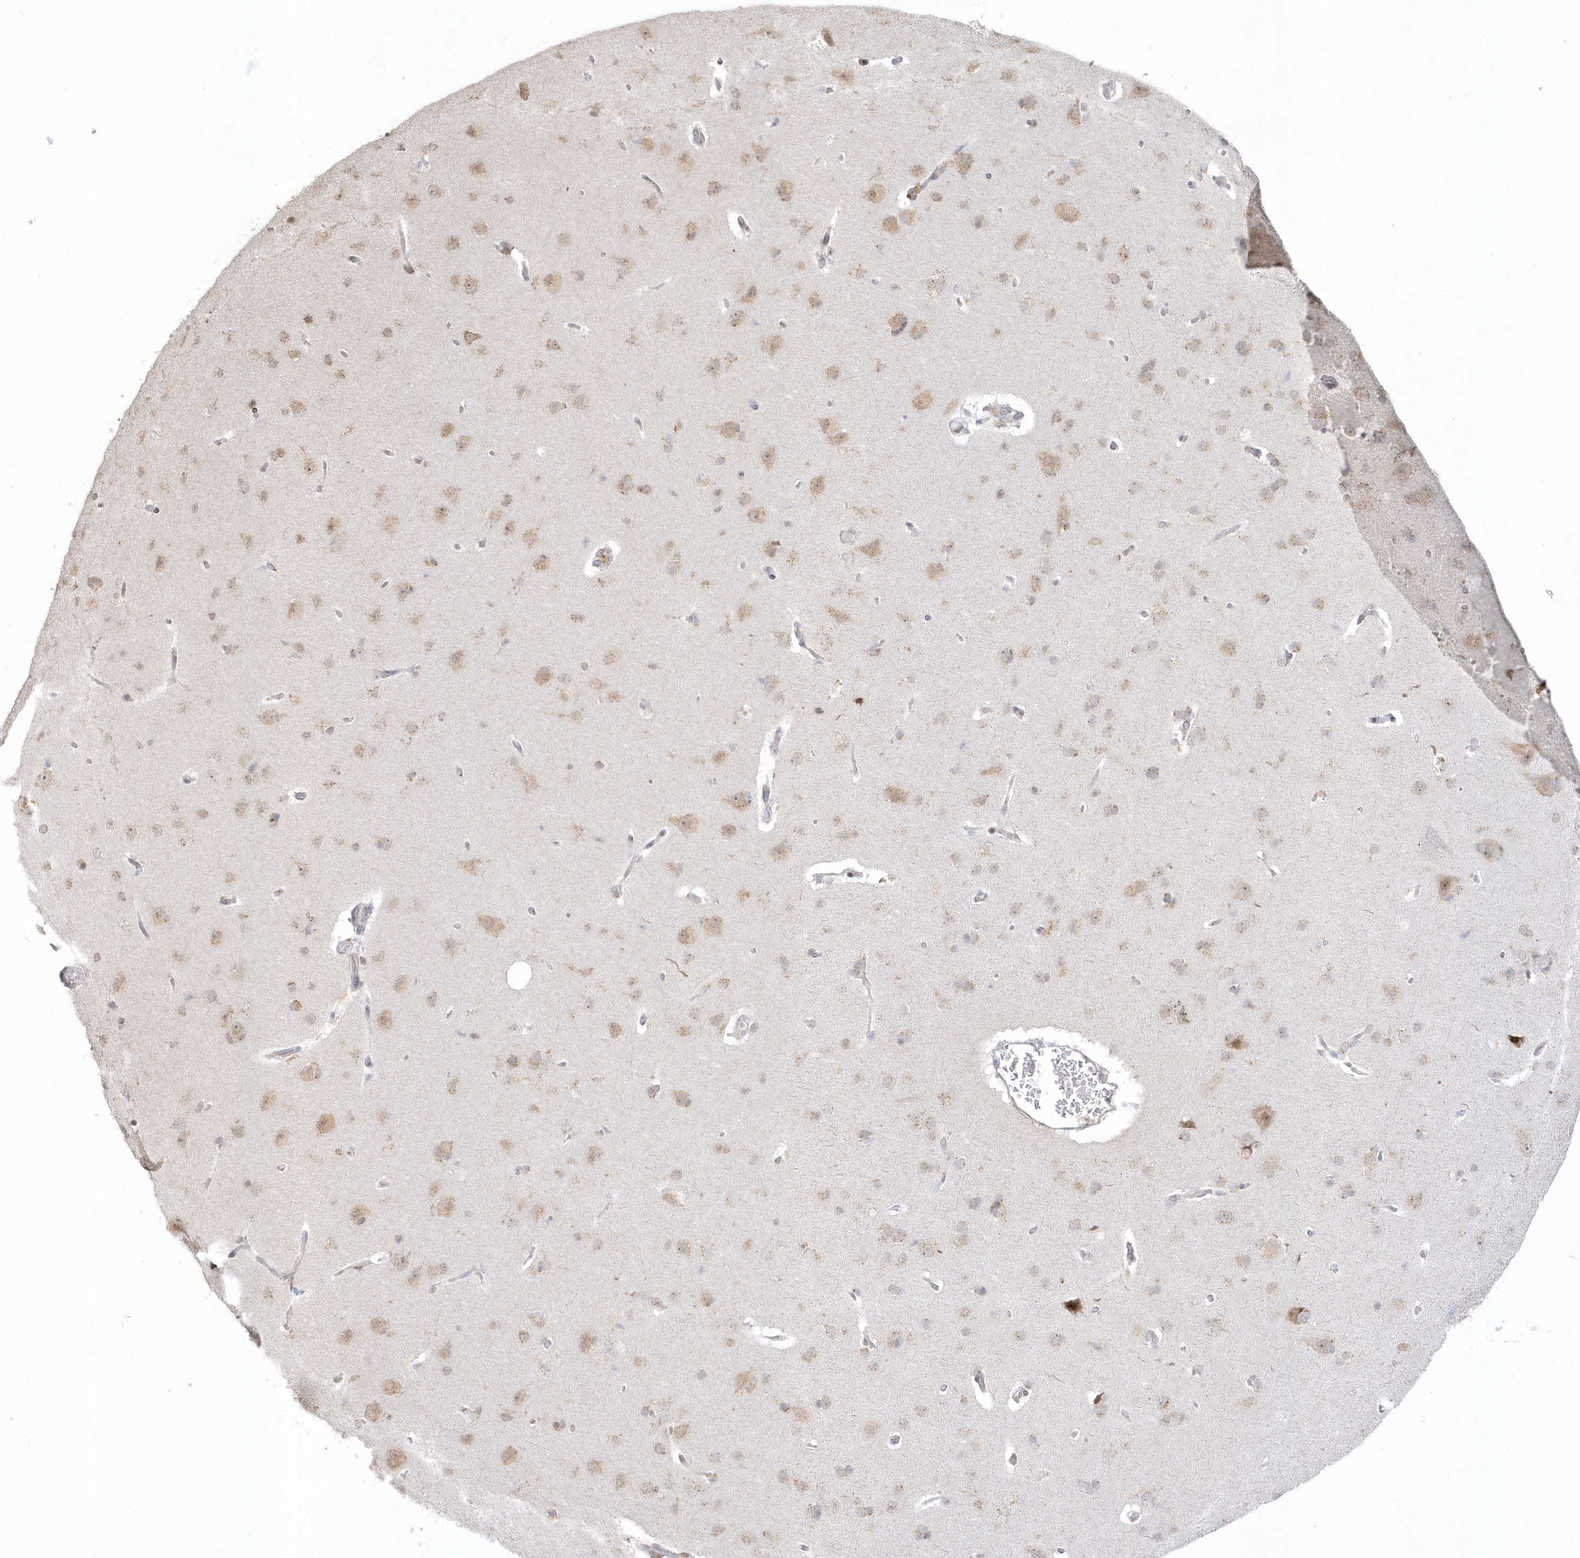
{"staining": {"intensity": "negative", "quantity": "none", "location": "none"}, "tissue": "cerebral cortex", "cell_type": "Endothelial cells", "image_type": "normal", "snomed": [{"axis": "morphology", "description": "Normal tissue, NOS"}, {"axis": "topography", "description": "Cerebral cortex"}], "caption": "IHC image of normal cerebral cortex: human cerebral cortex stained with DAB (3,3'-diaminobenzidine) exhibits no significant protein staining in endothelial cells. (Immunohistochemistry (ihc), brightfield microscopy, high magnification).", "gene": "DHFR", "patient": {"sex": "male", "age": 62}}